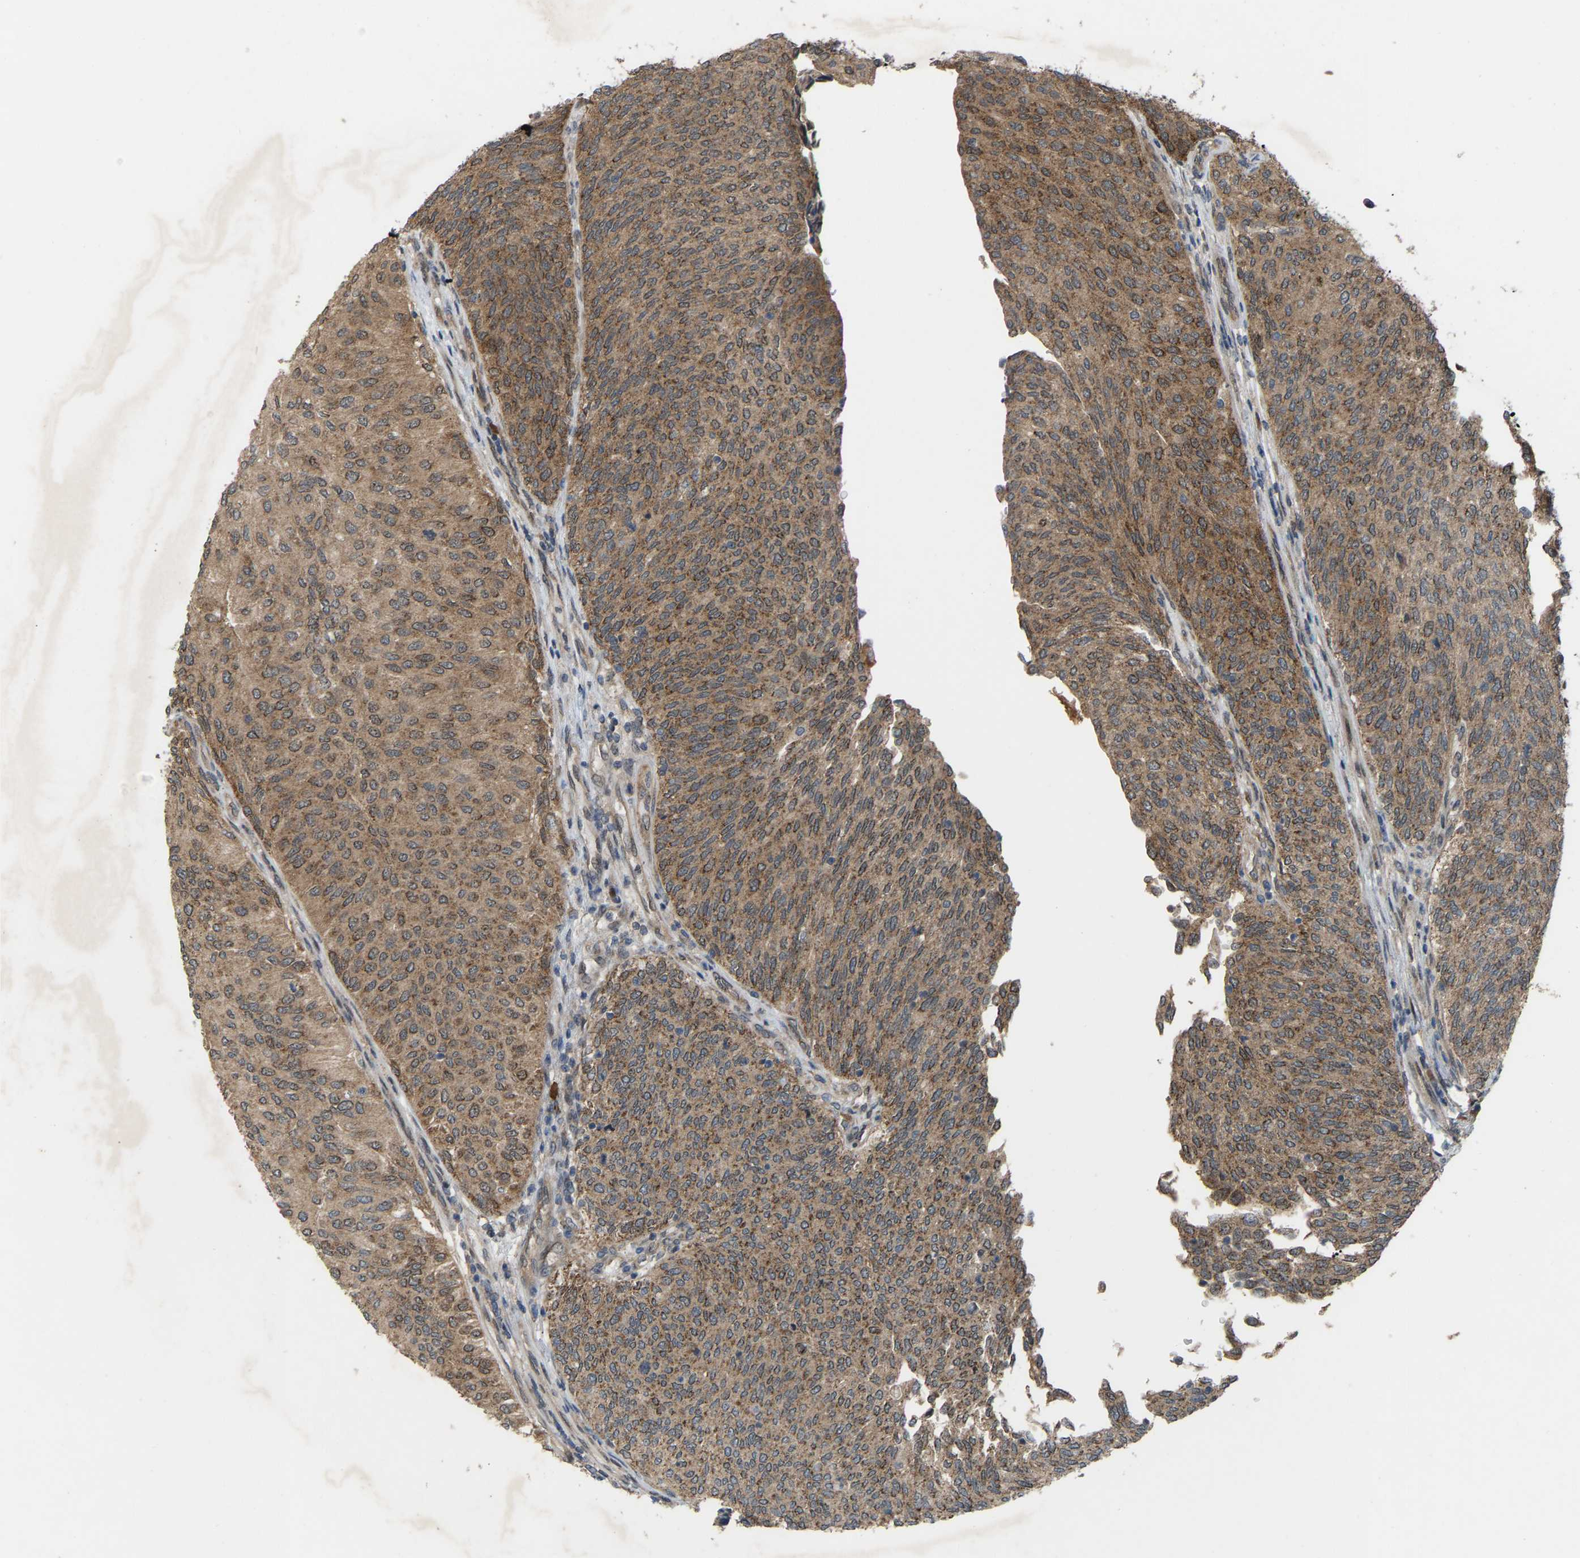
{"staining": {"intensity": "moderate", "quantity": ">75%", "location": "cytoplasmic/membranous"}, "tissue": "urothelial cancer", "cell_type": "Tumor cells", "image_type": "cancer", "snomed": [{"axis": "morphology", "description": "Urothelial carcinoma, Low grade"}, {"axis": "topography", "description": "Urinary bladder"}], "caption": "This histopathology image exhibits immunohistochemistry (IHC) staining of low-grade urothelial carcinoma, with medium moderate cytoplasmic/membranous staining in approximately >75% of tumor cells.", "gene": "CROT", "patient": {"sex": "female", "age": 79}}